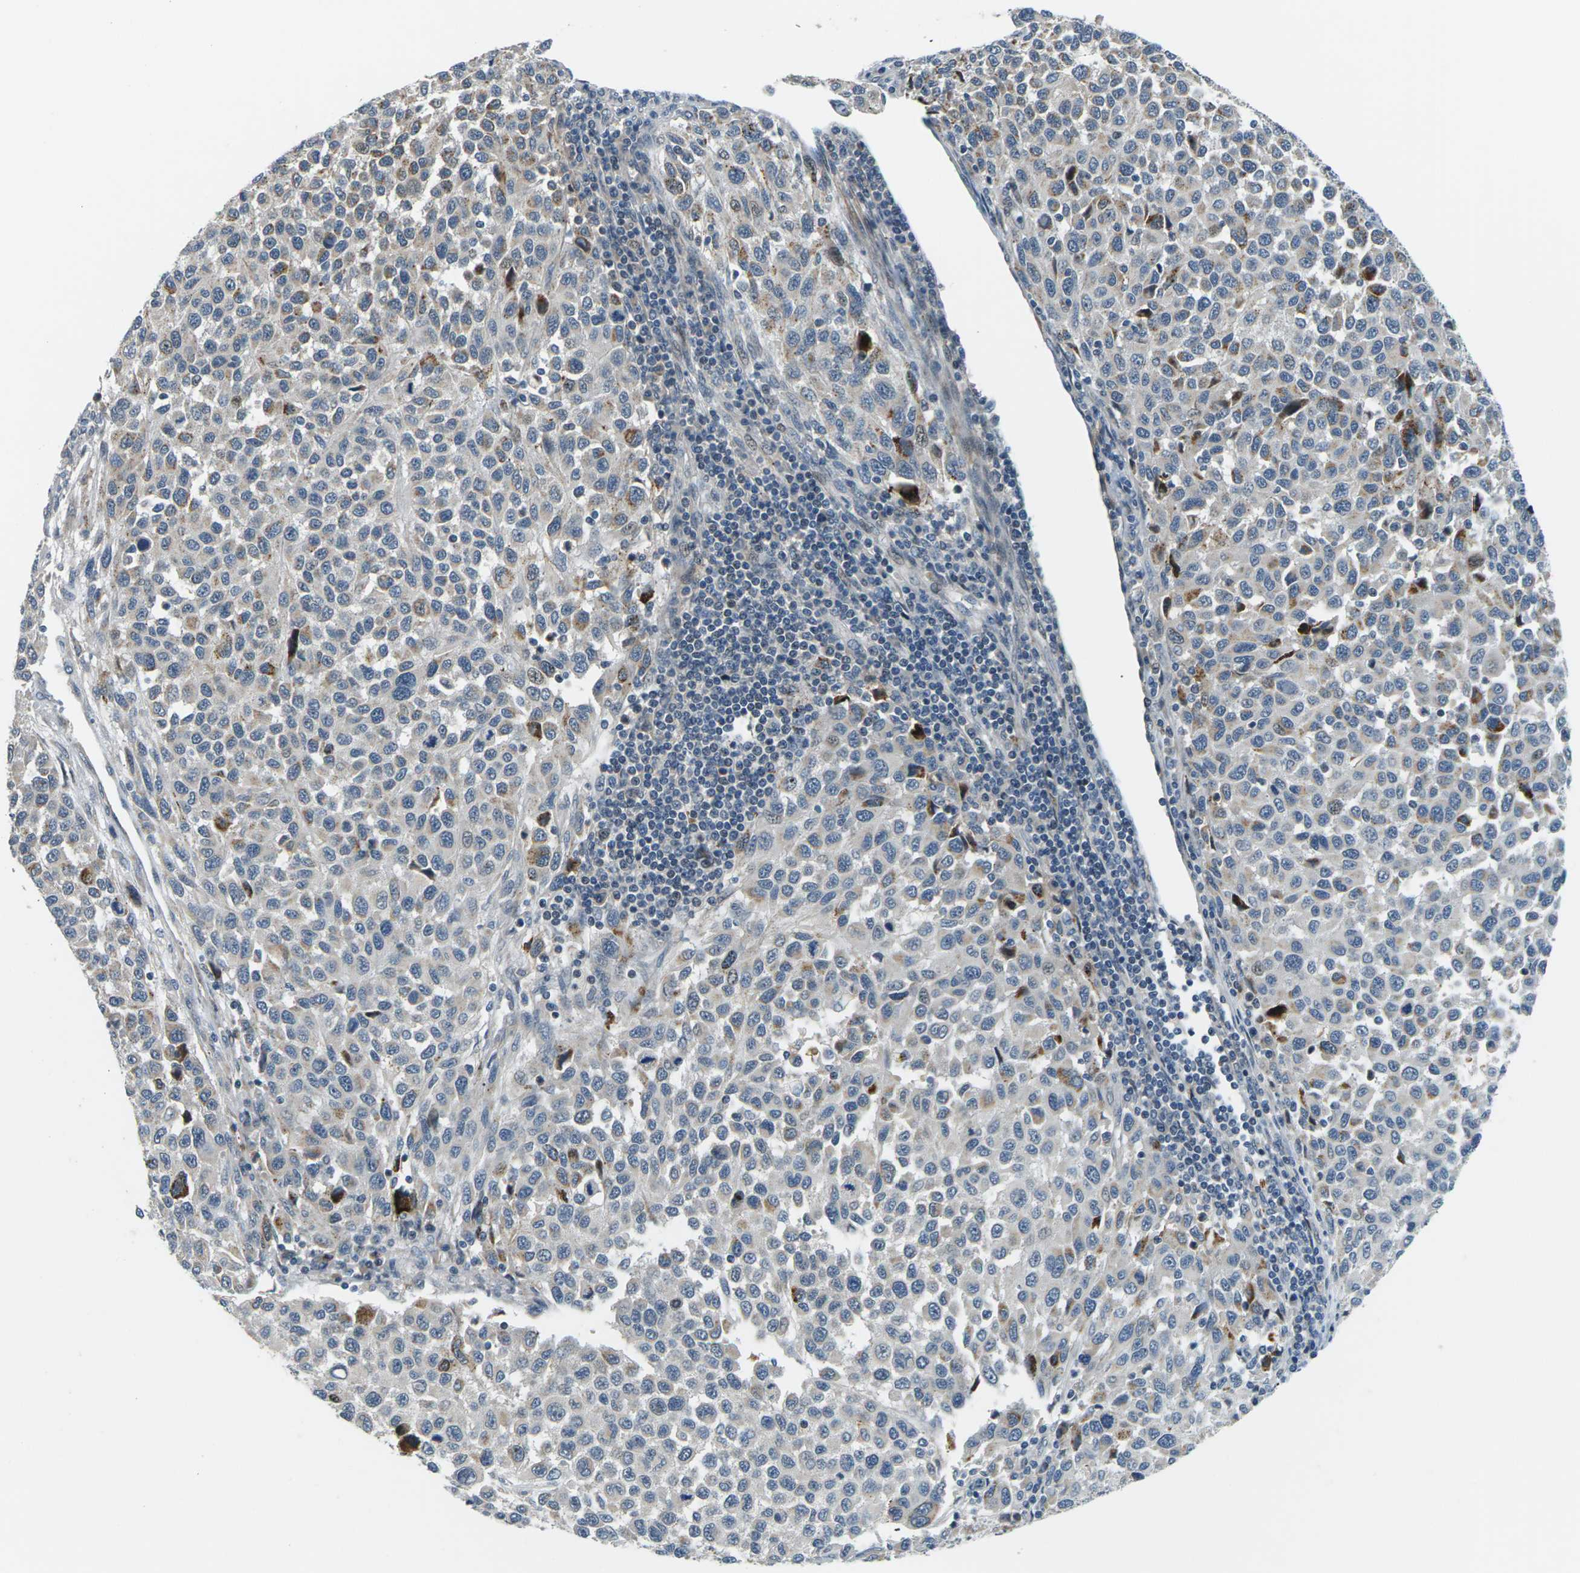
{"staining": {"intensity": "weak", "quantity": "<25%", "location": "cytoplasmic/membranous"}, "tissue": "melanoma", "cell_type": "Tumor cells", "image_type": "cancer", "snomed": [{"axis": "morphology", "description": "Malignant melanoma, Metastatic site"}, {"axis": "topography", "description": "Lymph node"}], "caption": "Micrograph shows no significant protein expression in tumor cells of melanoma.", "gene": "SLC13A3", "patient": {"sex": "male", "age": 61}}